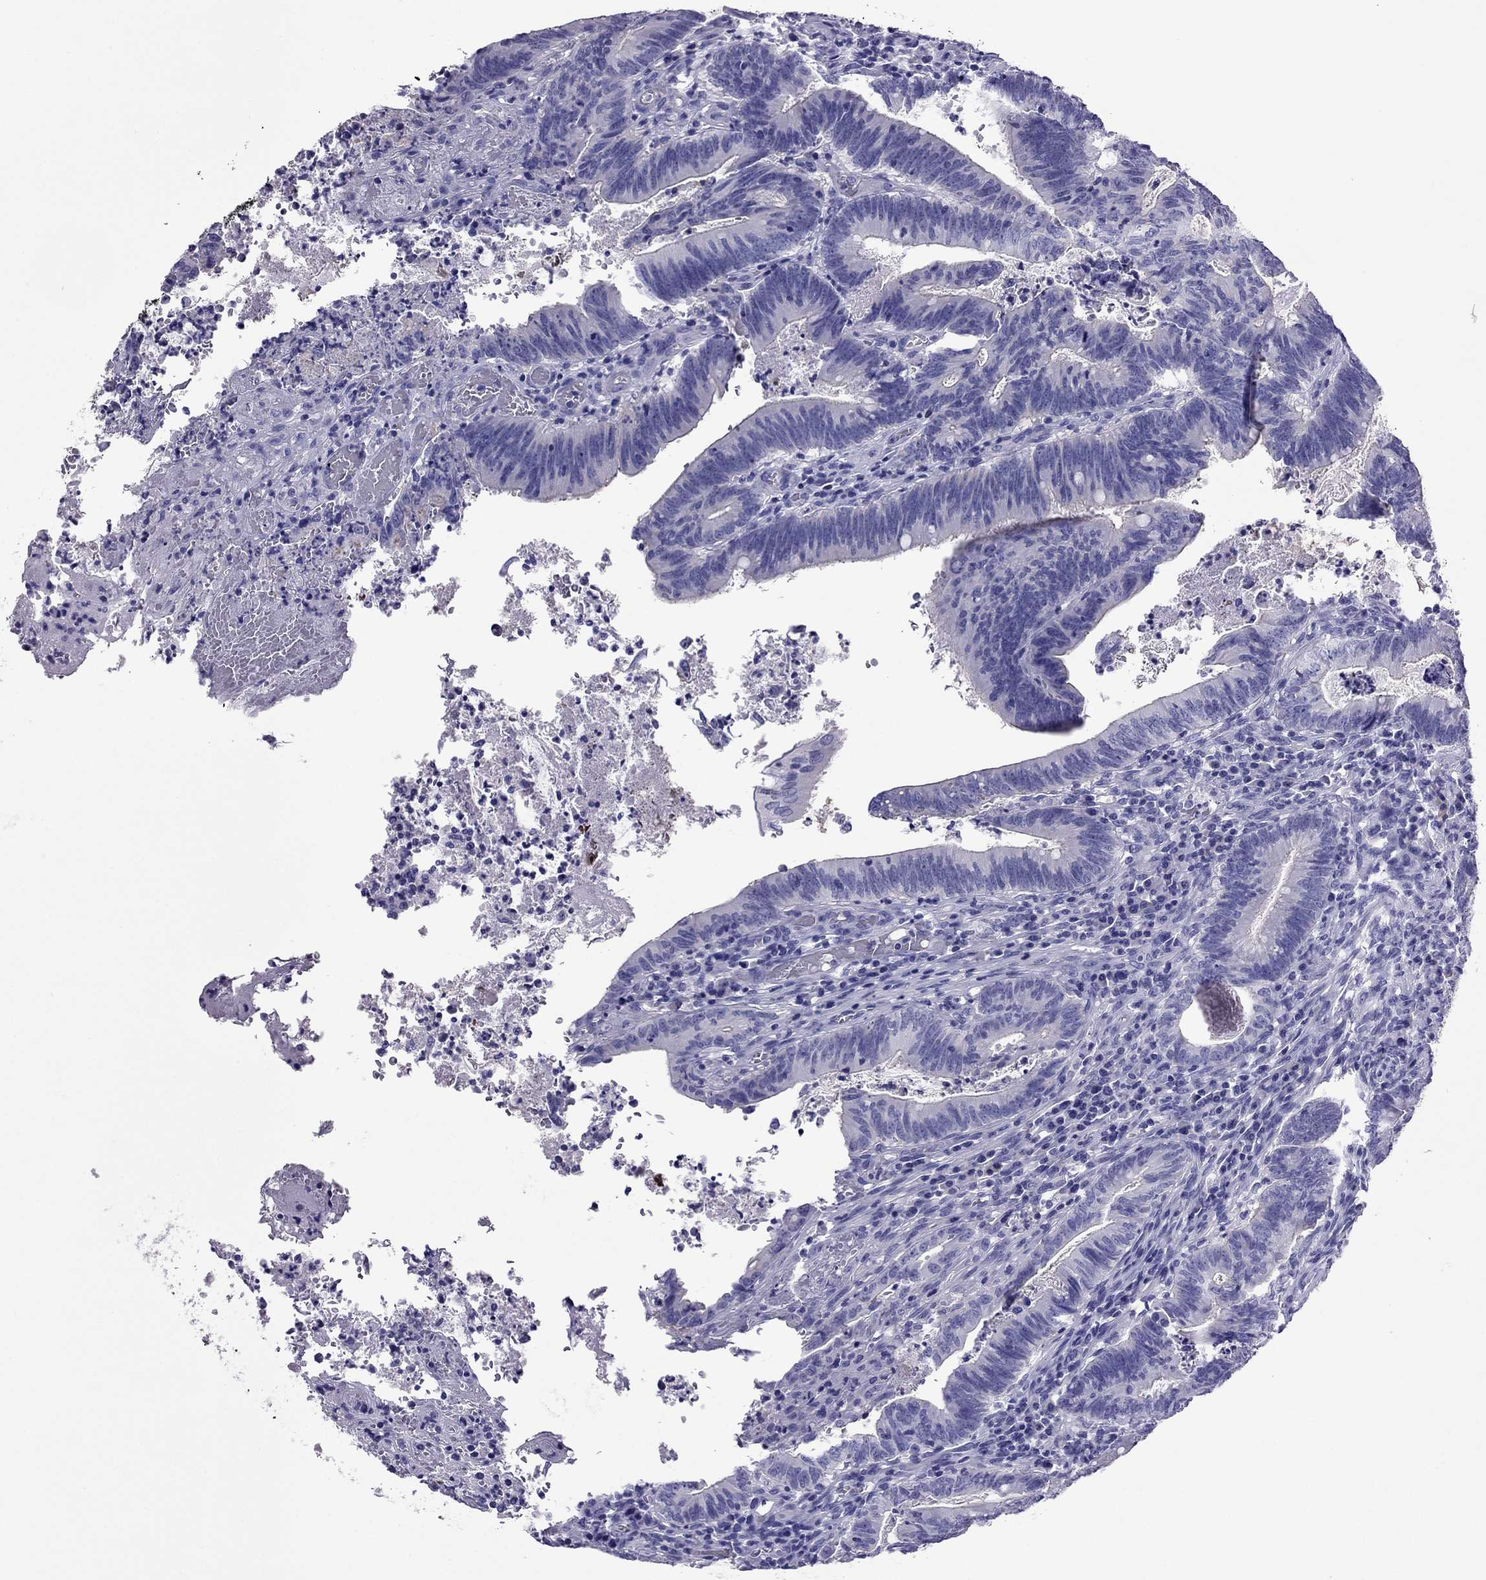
{"staining": {"intensity": "negative", "quantity": "none", "location": "none"}, "tissue": "colorectal cancer", "cell_type": "Tumor cells", "image_type": "cancer", "snomed": [{"axis": "morphology", "description": "Adenocarcinoma, NOS"}, {"axis": "topography", "description": "Colon"}], "caption": "Protein analysis of colorectal adenocarcinoma demonstrates no significant staining in tumor cells. (DAB (3,3'-diaminobenzidine) immunohistochemistry (IHC) with hematoxylin counter stain).", "gene": "MYL11", "patient": {"sex": "female", "age": 70}}